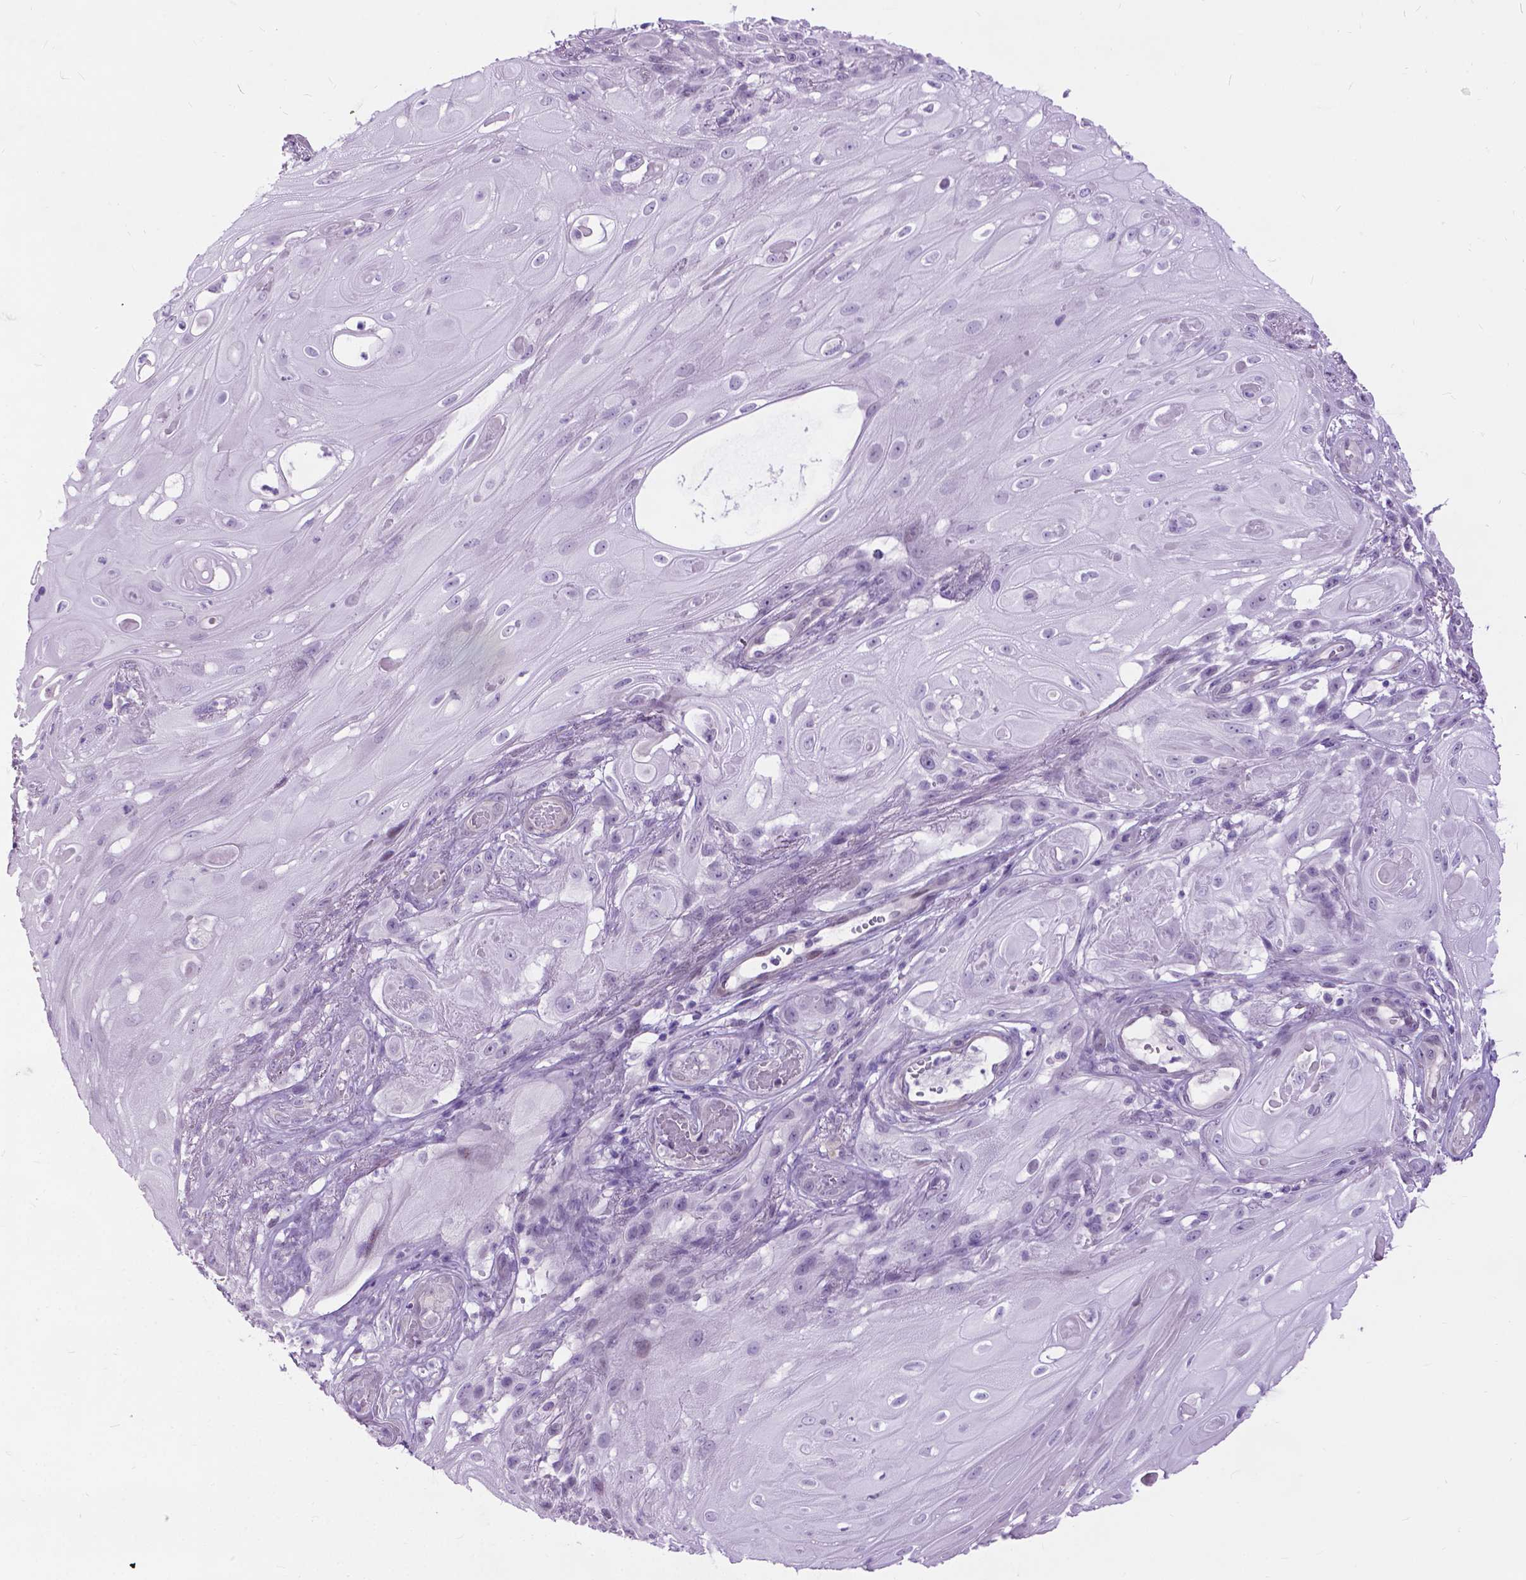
{"staining": {"intensity": "negative", "quantity": "none", "location": "none"}, "tissue": "skin cancer", "cell_type": "Tumor cells", "image_type": "cancer", "snomed": [{"axis": "morphology", "description": "Squamous cell carcinoma, NOS"}, {"axis": "topography", "description": "Skin"}], "caption": "IHC of skin cancer reveals no positivity in tumor cells.", "gene": "PROB1", "patient": {"sex": "male", "age": 62}}